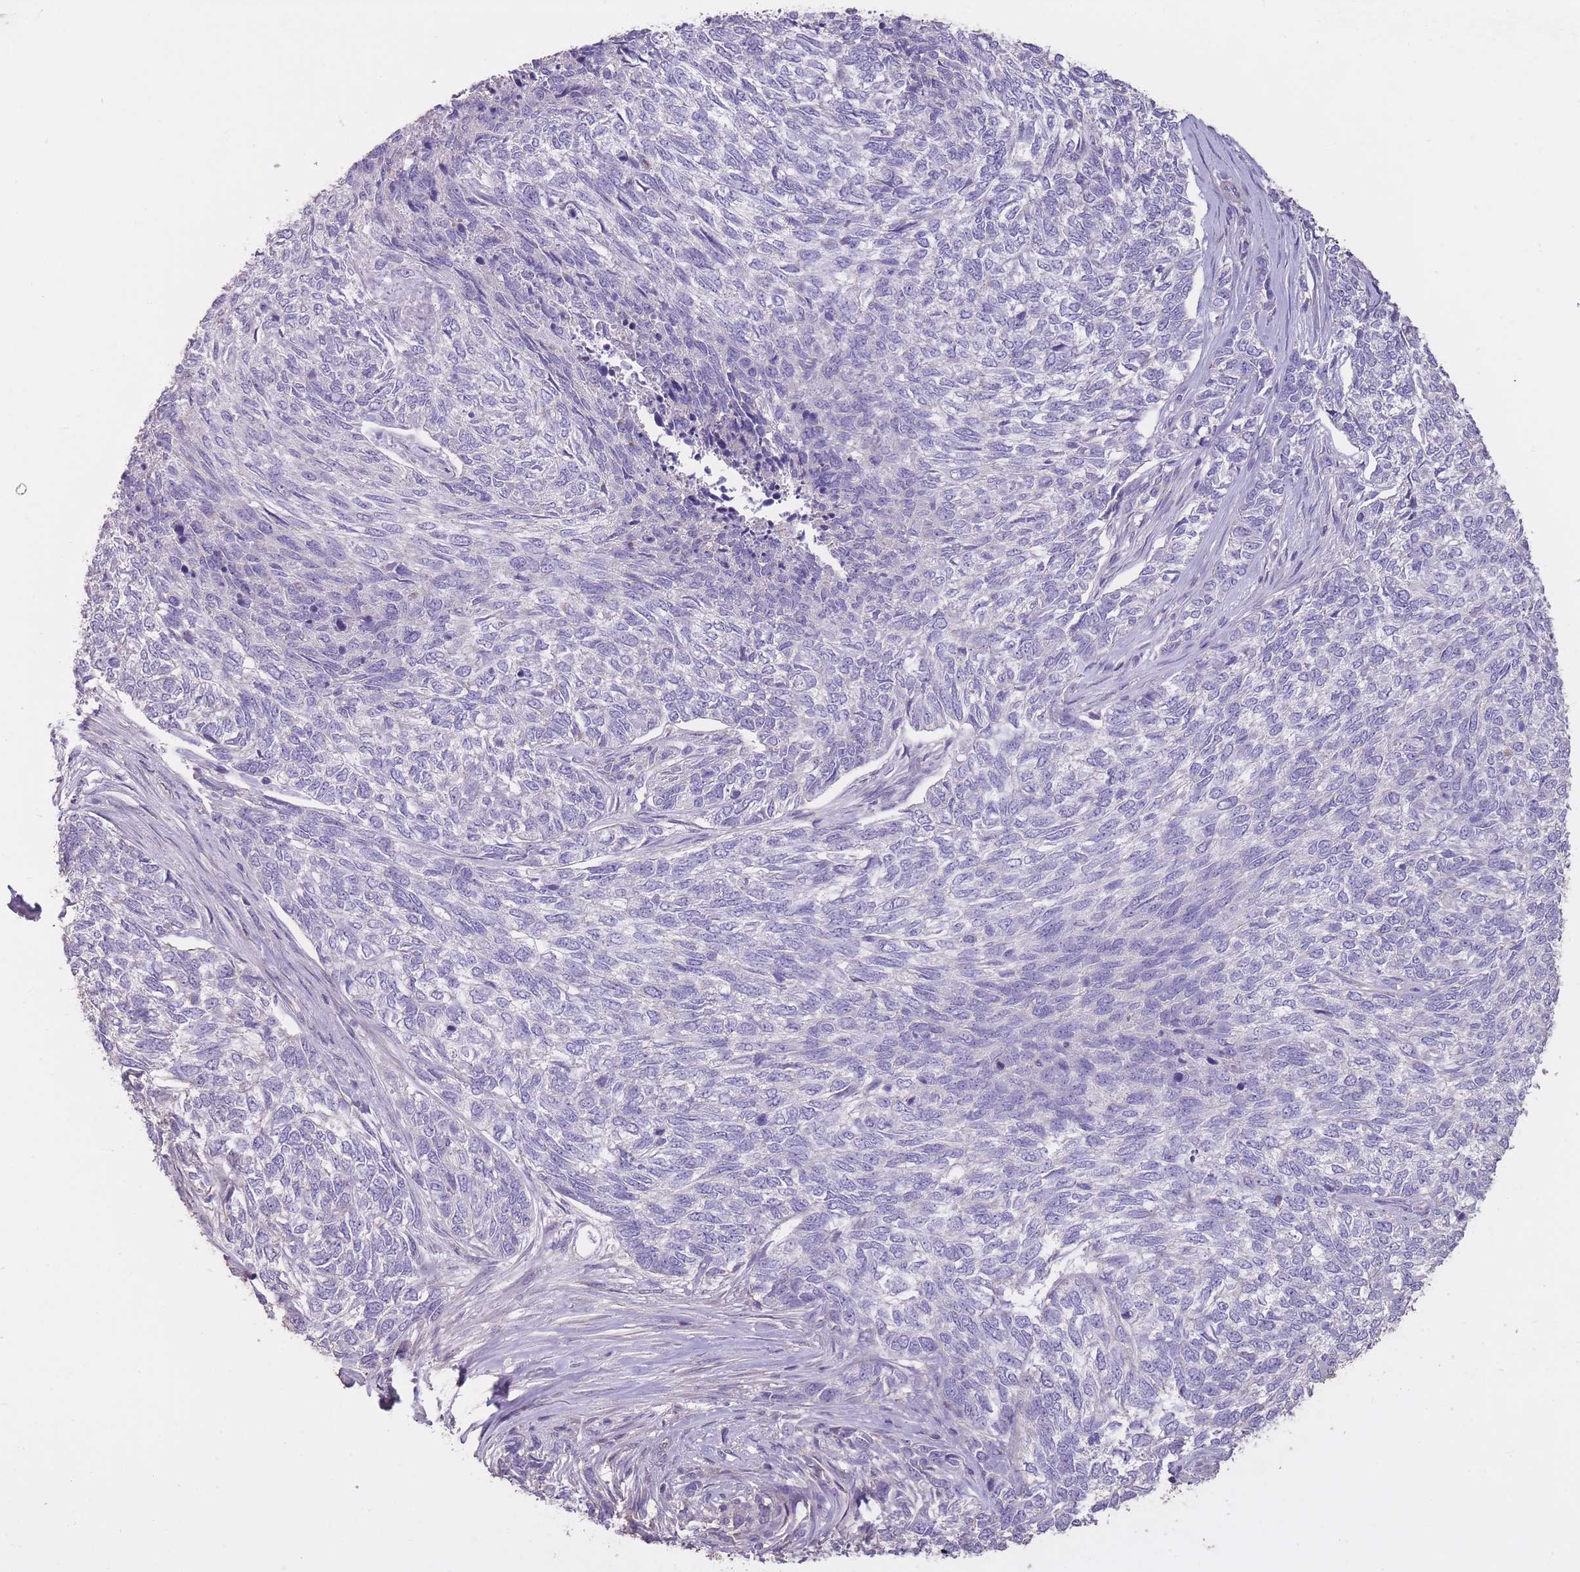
{"staining": {"intensity": "negative", "quantity": "none", "location": "none"}, "tissue": "skin cancer", "cell_type": "Tumor cells", "image_type": "cancer", "snomed": [{"axis": "morphology", "description": "Basal cell carcinoma"}, {"axis": "topography", "description": "Skin"}], "caption": "Immunohistochemistry micrograph of human skin basal cell carcinoma stained for a protein (brown), which reveals no expression in tumor cells.", "gene": "RSPH10B", "patient": {"sex": "female", "age": 65}}